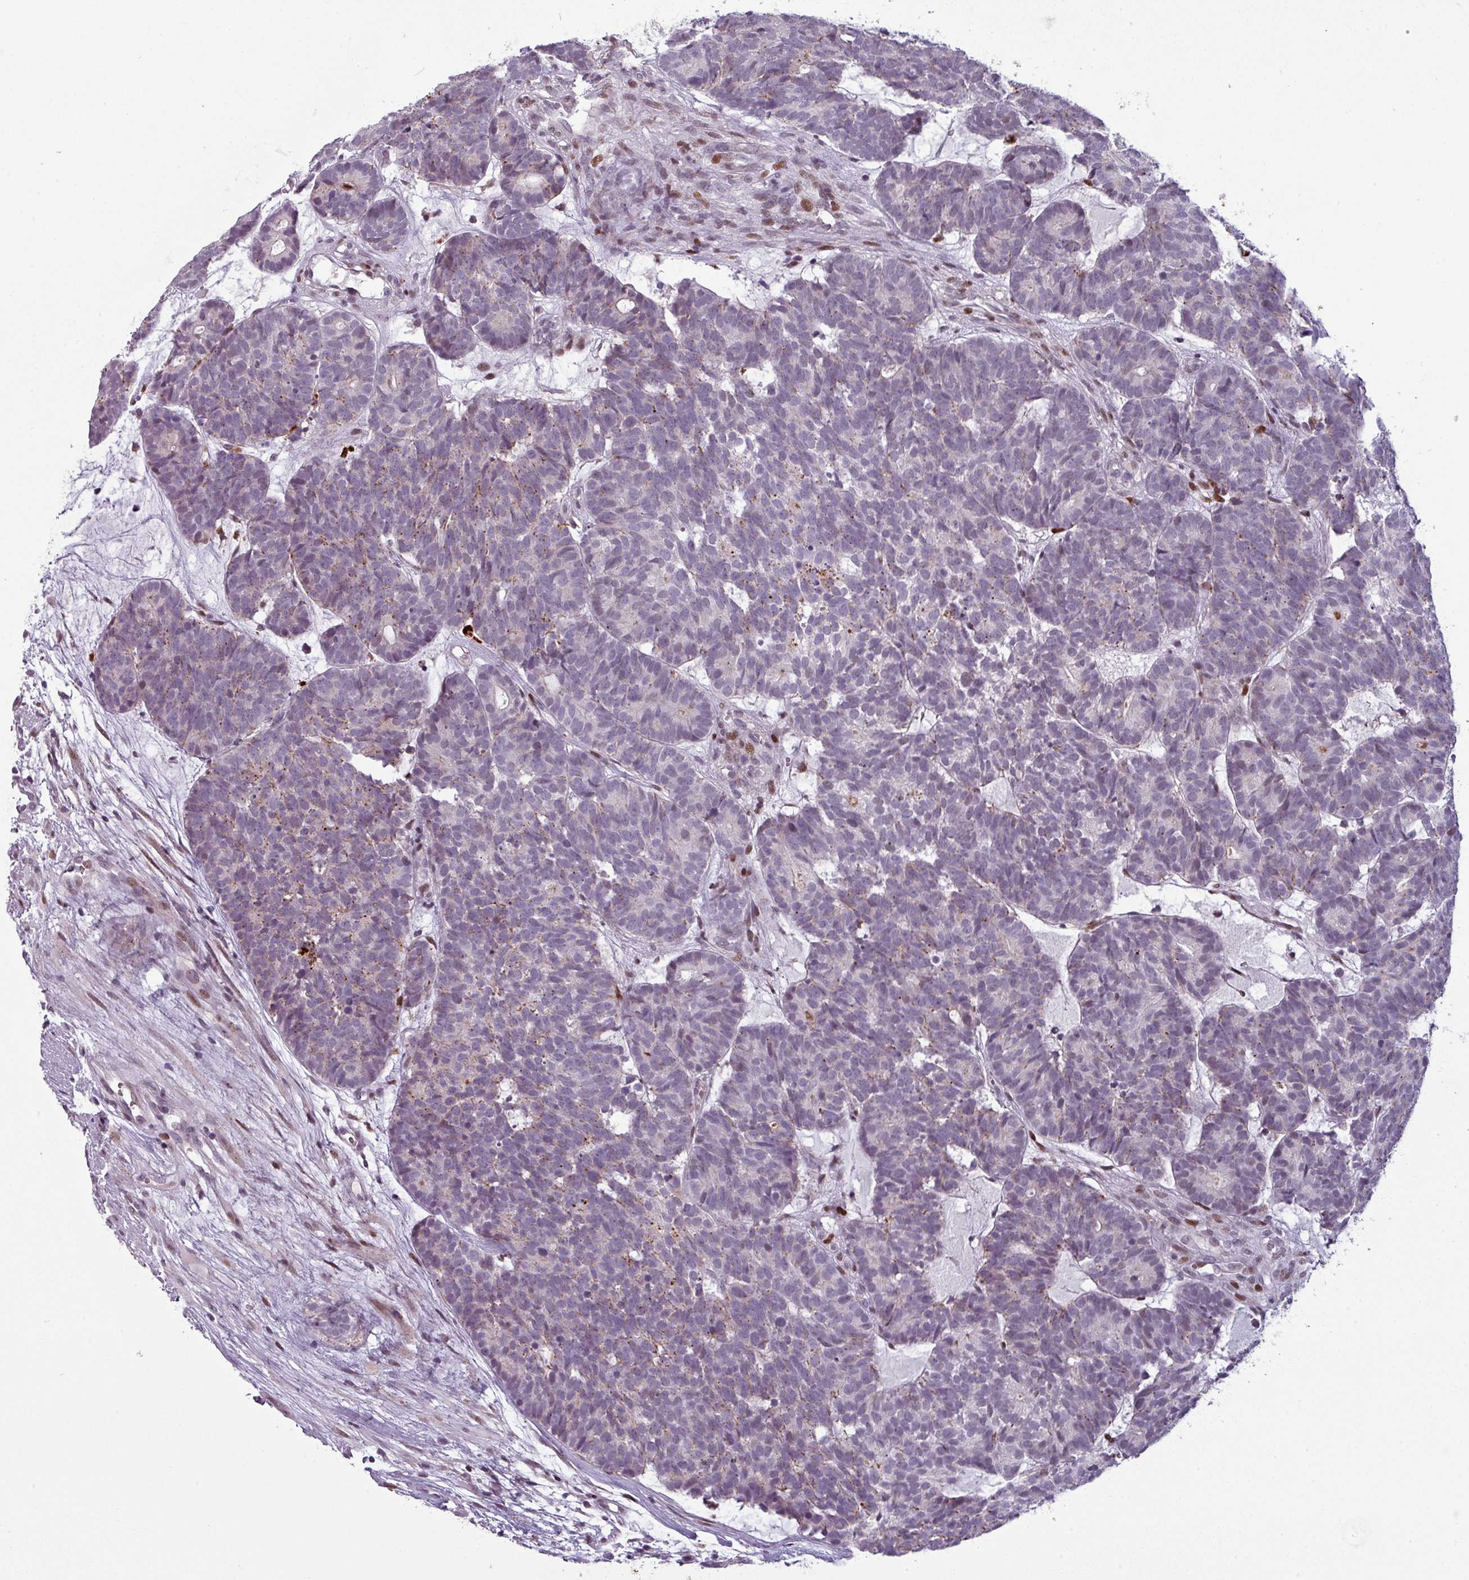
{"staining": {"intensity": "negative", "quantity": "none", "location": "none"}, "tissue": "head and neck cancer", "cell_type": "Tumor cells", "image_type": "cancer", "snomed": [{"axis": "morphology", "description": "Adenocarcinoma, NOS"}, {"axis": "topography", "description": "Head-Neck"}], "caption": "This is an IHC photomicrograph of human head and neck cancer (adenocarcinoma). There is no staining in tumor cells.", "gene": "TMEFF1", "patient": {"sex": "female", "age": 81}}